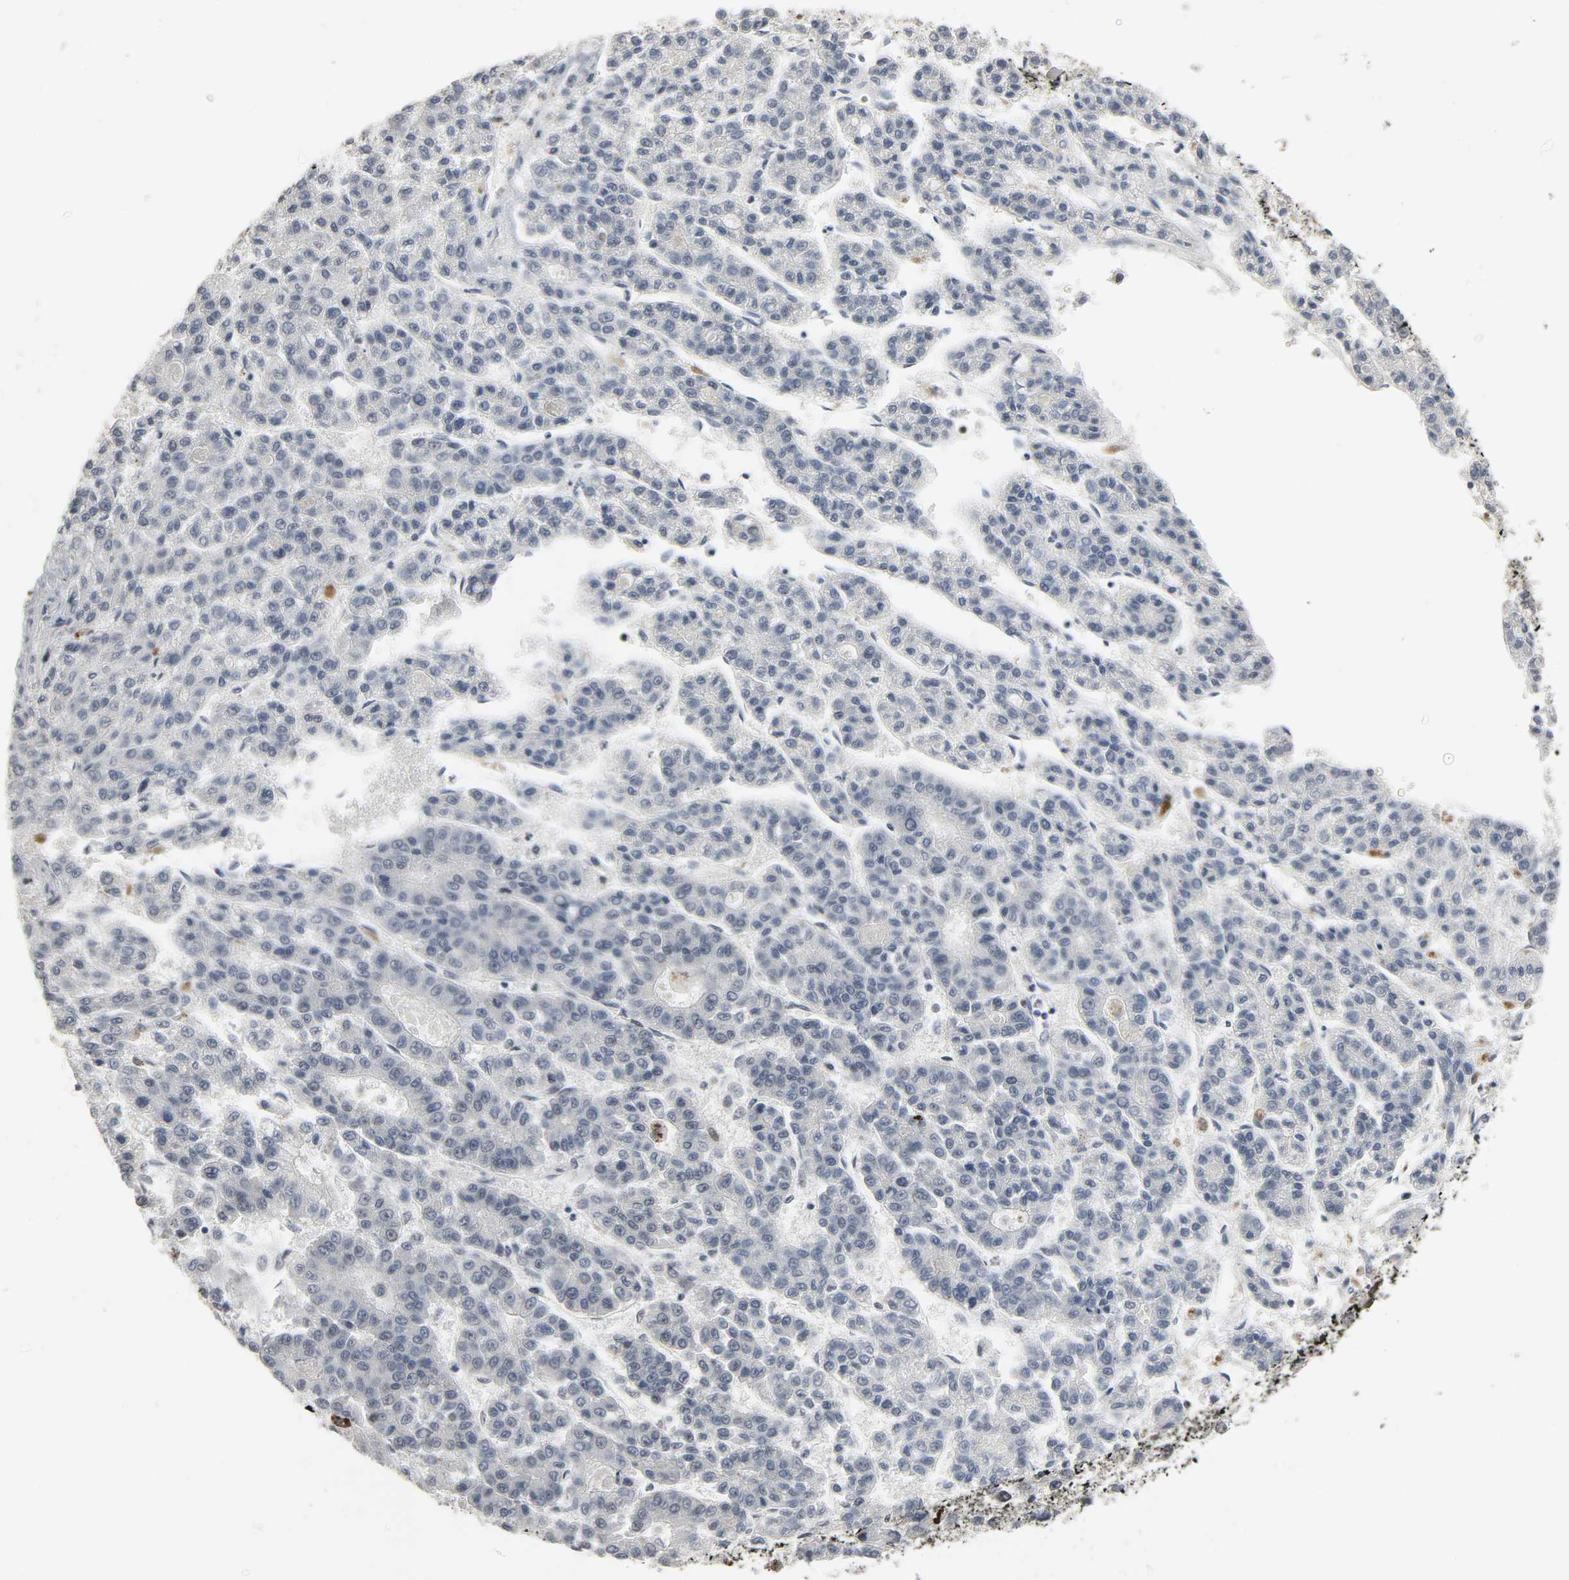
{"staining": {"intensity": "negative", "quantity": "none", "location": "none"}, "tissue": "liver cancer", "cell_type": "Tumor cells", "image_type": "cancer", "snomed": [{"axis": "morphology", "description": "Carcinoma, Hepatocellular, NOS"}, {"axis": "topography", "description": "Liver"}], "caption": "Tumor cells are negative for brown protein staining in liver hepatocellular carcinoma.", "gene": "DAZAP1", "patient": {"sex": "male", "age": 70}}